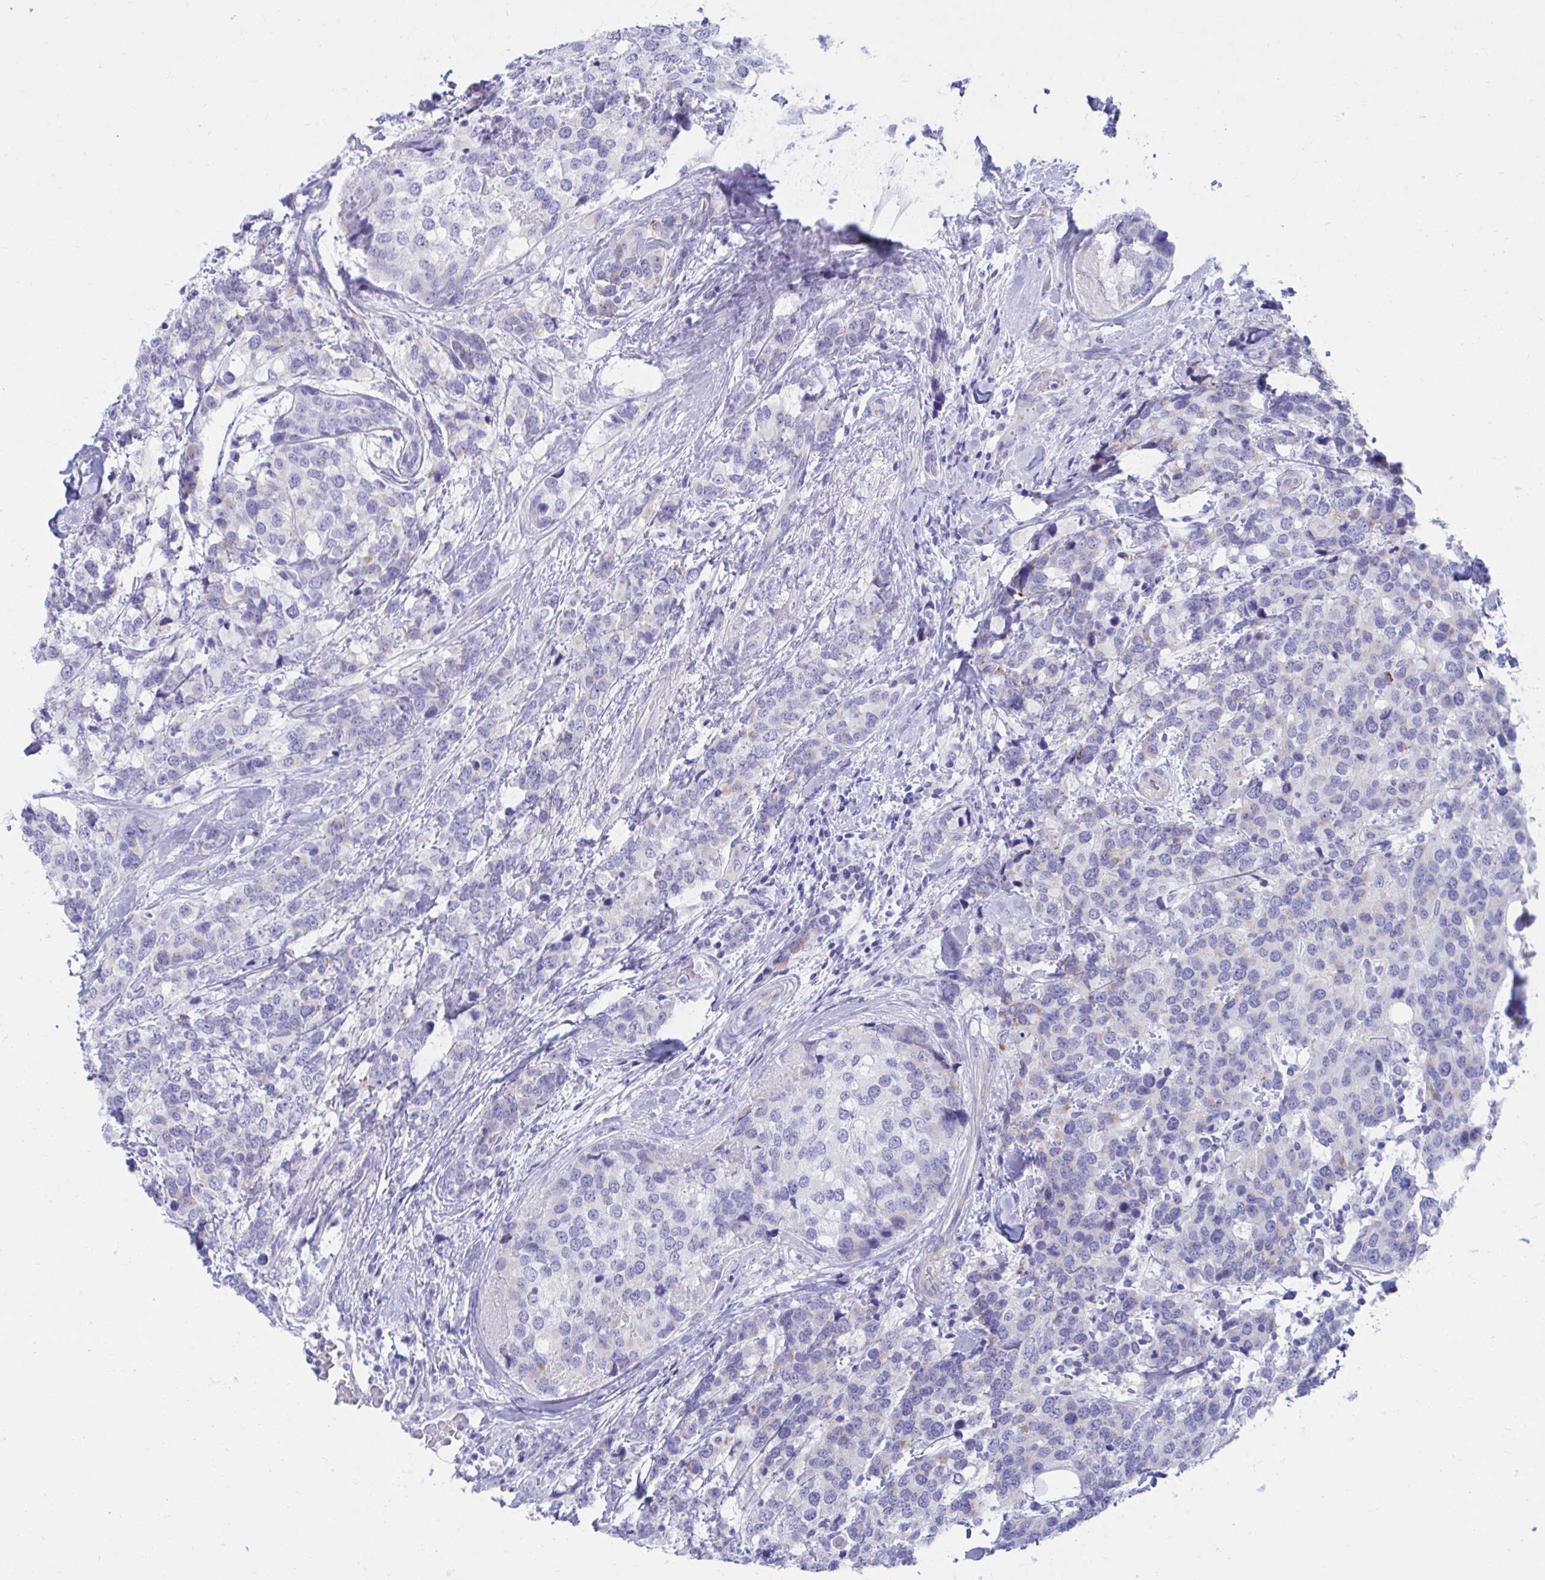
{"staining": {"intensity": "negative", "quantity": "none", "location": "none"}, "tissue": "breast cancer", "cell_type": "Tumor cells", "image_type": "cancer", "snomed": [{"axis": "morphology", "description": "Lobular carcinoma"}, {"axis": "topography", "description": "Breast"}], "caption": "This photomicrograph is of lobular carcinoma (breast) stained with IHC to label a protein in brown with the nuclei are counter-stained blue. There is no staining in tumor cells. (DAB (3,3'-diaminobenzidine) immunohistochemistry (IHC) with hematoxylin counter stain).", "gene": "SHISA8", "patient": {"sex": "female", "age": 59}}